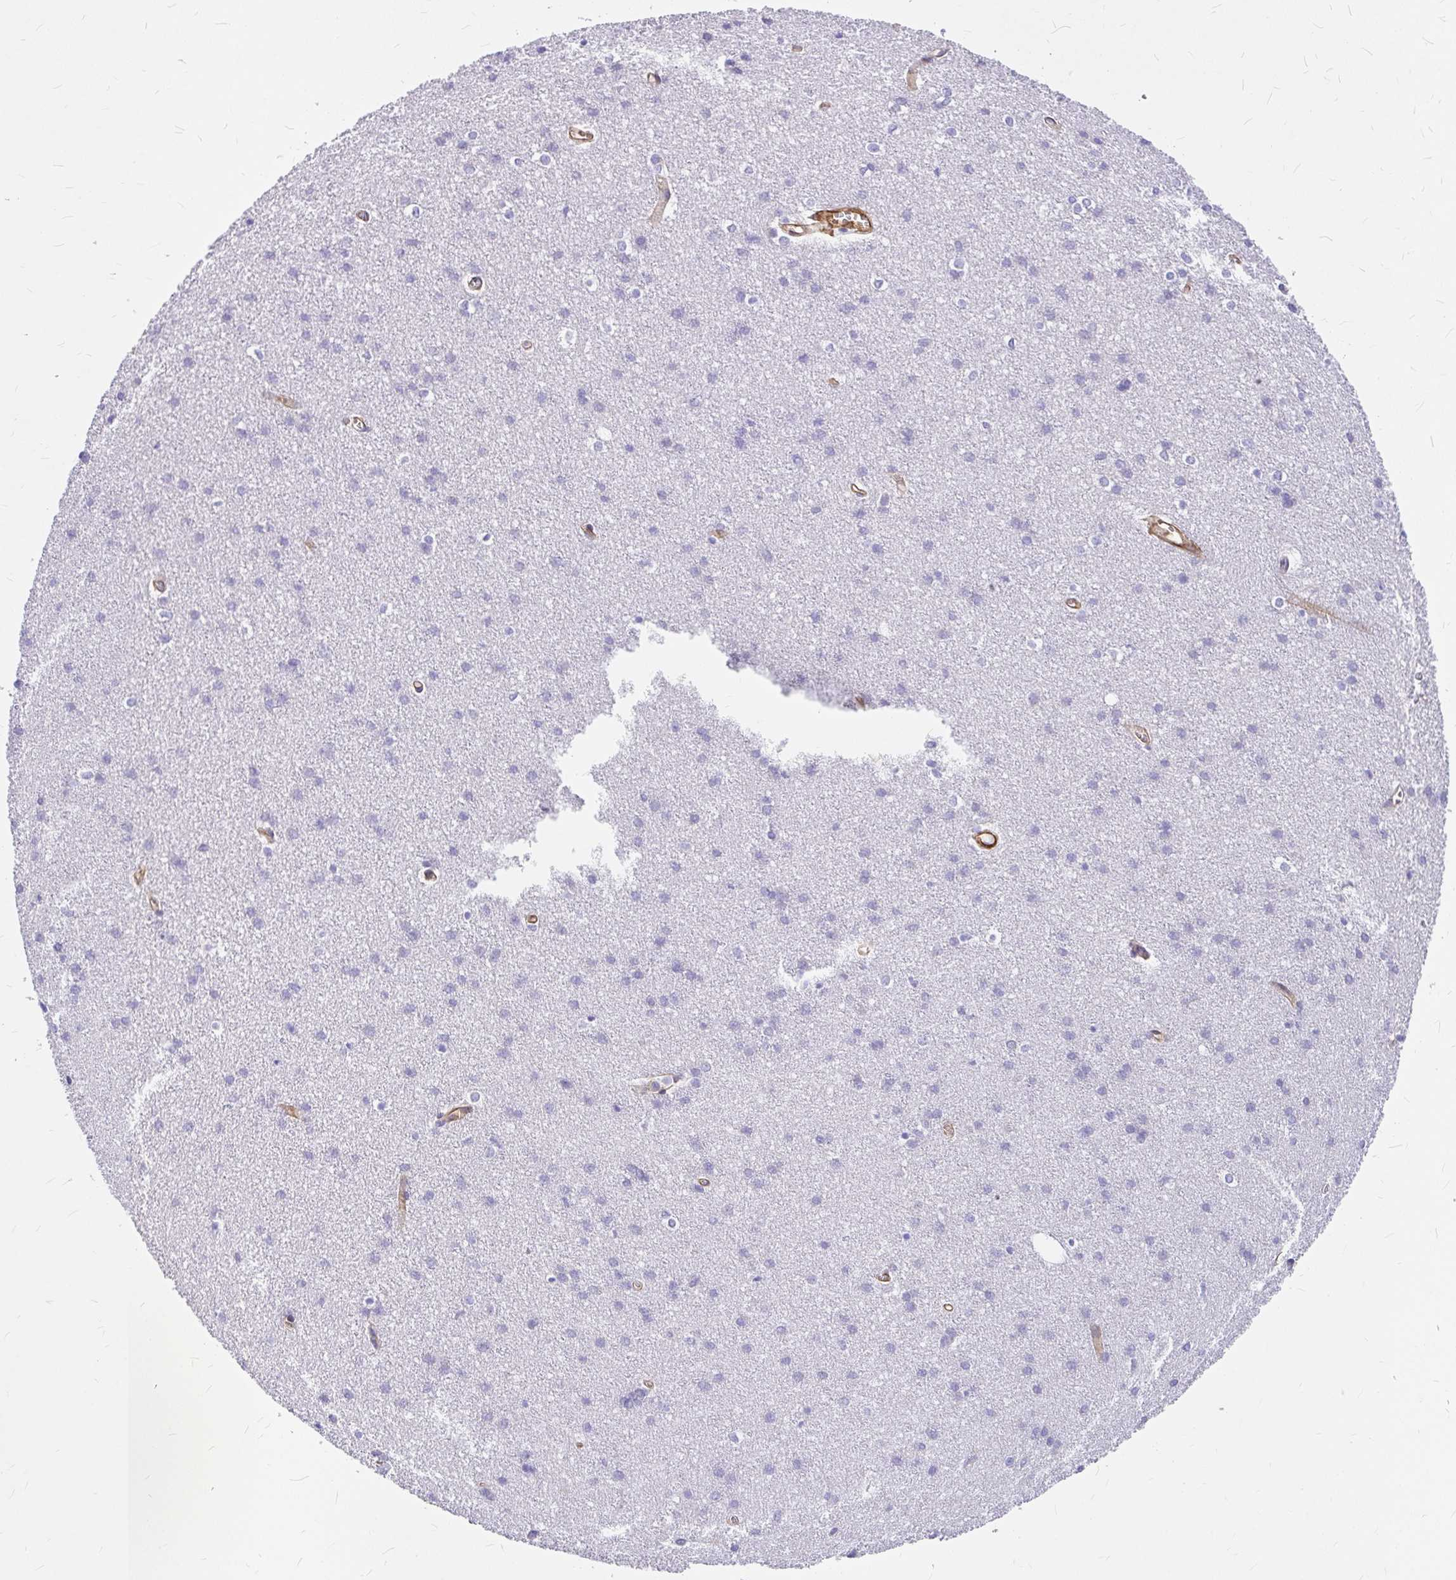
{"staining": {"intensity": "moderate", "quantity": ">75%", "location": "cytoplasmic/membranous"}, "tissue": "cerebral cortex", "cell_type": "Endothelial cells", "image_type": "normal", "snomed": [{"axis": "morphology", "description": "Normal tissue, NOS"}, {"axis": "topography", "description": "Cerebral cortex"}], "caption": "A brown stain labels moderate cytoplasmic/membranous staining of a protein in endothelial cells of unremarkable cerebral cortex.", "gene": "MYO1B", "patient": {"sex": "male", "age": 37}}